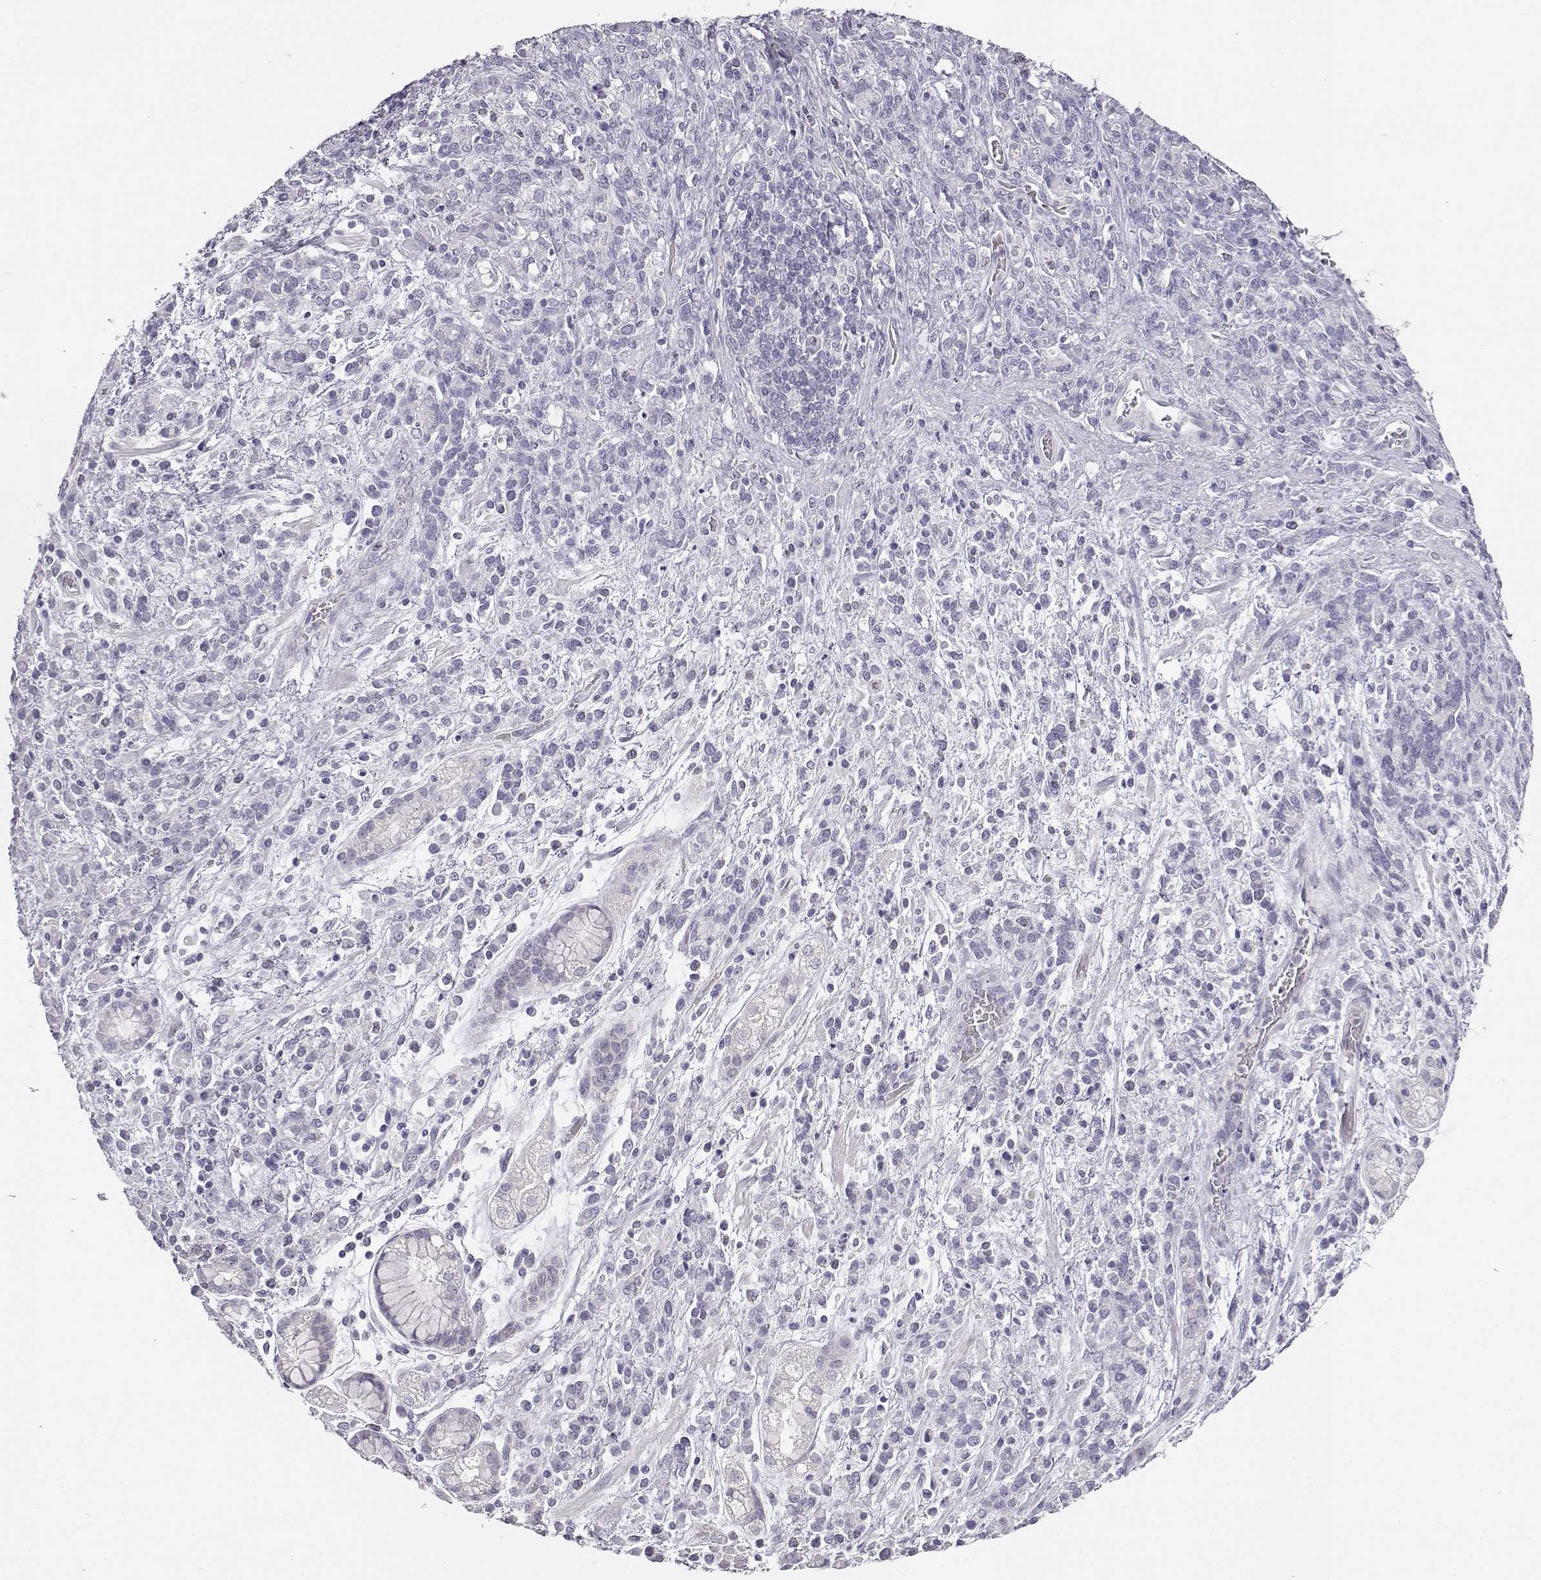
{"staining": {"intensity": "negative", "quantity": "none", "location": "none"}, "tissue": "stomach cancer", "cell_type": "Tumor cells", "image_type": "cancer", "snomed": [{"axis": "morphology", "description": "Adenocarcinoma, NOS"}, {"axis": "topography", "description": "Stomach"}], "caption": "A high-resolution image shows immunohistochemistry (IHC) staining of stomach cancer (adenocarcinoma), which shows no significant positivity in tumor cells. Brightfield microscopy of IHC stained with DAB (brown) and hematoxylin (blue), captured at high magnification.", "gene": "MYCBPAP", "patient": {"sex": "female", "age": 57}}